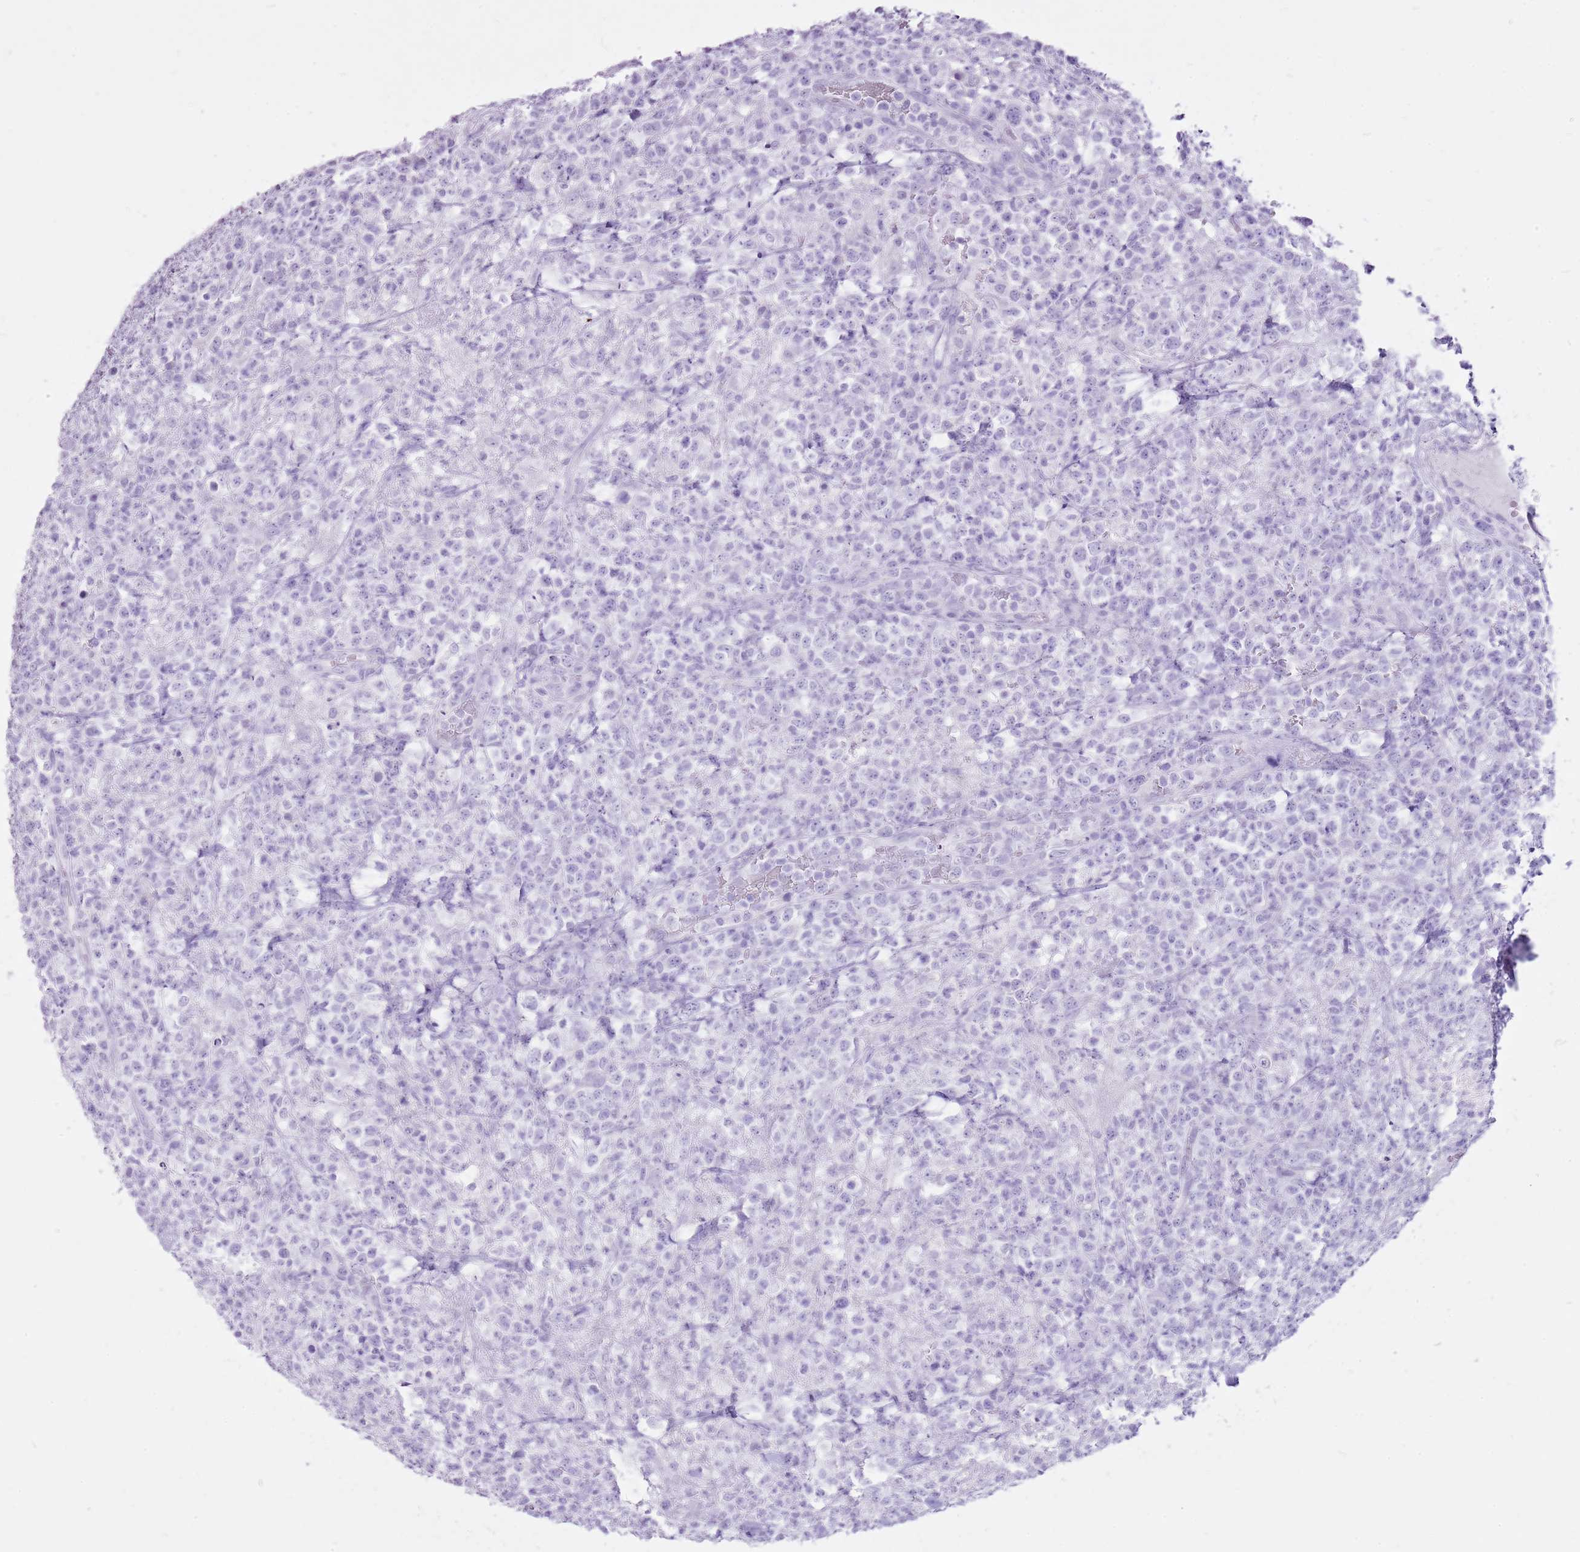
{"staining": {"intensity": "negative", "quantity": "none", "location": "none"}, "tissue": "lymphoma", "cell_type": "Tumor cells", "image_type": "cancer", "snomed": [{"axis": "morphology", "description": "Malignant lymphoma, non-Hodgkin's type, High grade"}, {"axis": "topography", "description": "Colon"}], "caption": "Immunohistochemistry (IHC) micrograph of human malignant lymphoma, non-Hodgkin's type (high-grade) stained for a protein (brown), which demonstrates no positivity in tumor cells.", "gene": "CNFN", "patient": {"sex": "female", "age": 53}}